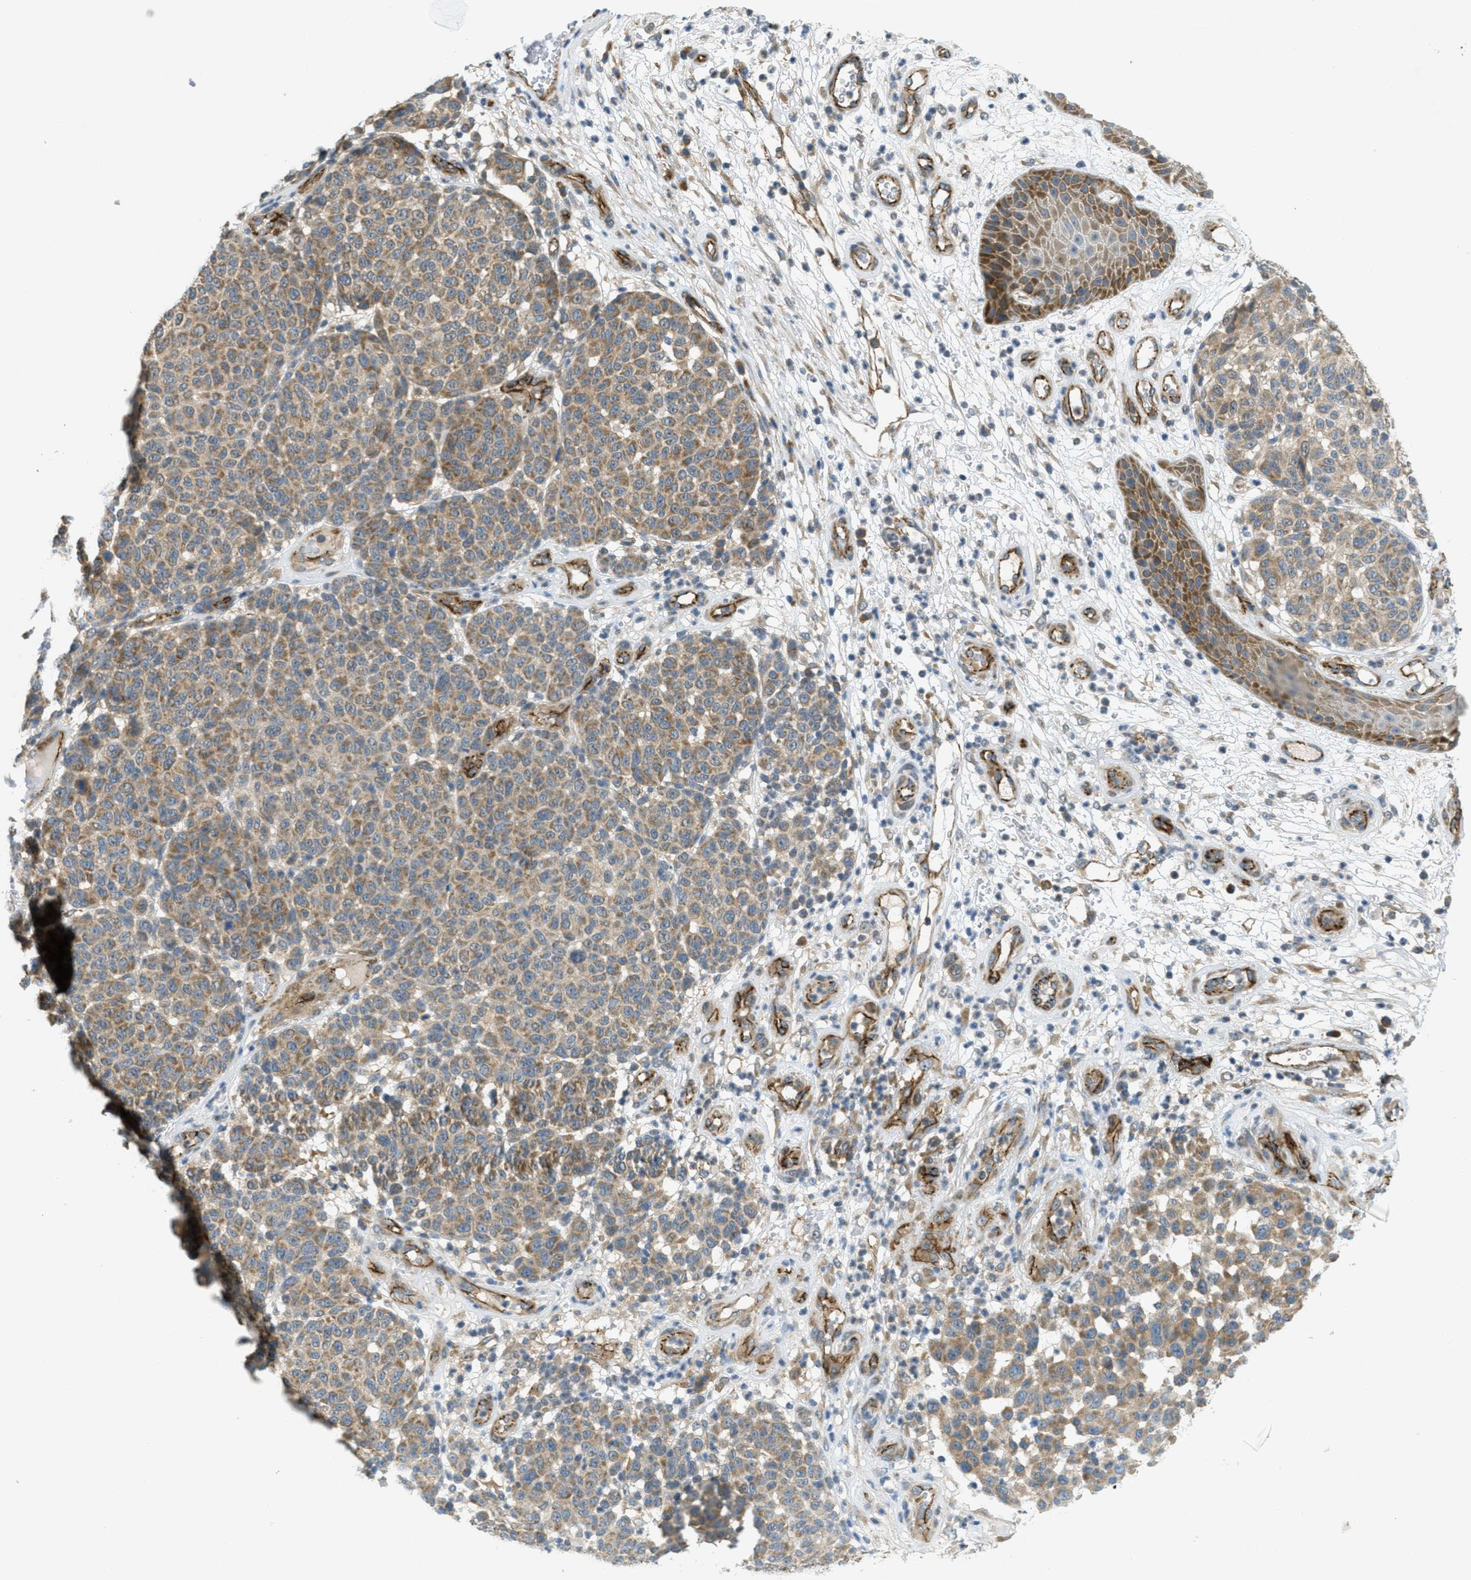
{"staining": {"intensity": "moderate", "quantity": ">75%", "location": "cytoplasmic/membranous"}, "tissue": "melanoma", "cell_type": "Tumor cells", "image_type": "cancer", "snomed": [{"axis": "morphology", "description": "Malignant melanoma, NOS"}, {"axis": "topography", "description": "Skin"}], "caption": "This image exhibits immunohistochemistry (IHC) staining of melanoma, with medium moderate cytoplasmic/membranous expression in approximately >75% of tumor cells.", "gene": "JCAD", "patient": {"sex": "male", "age": 59}}